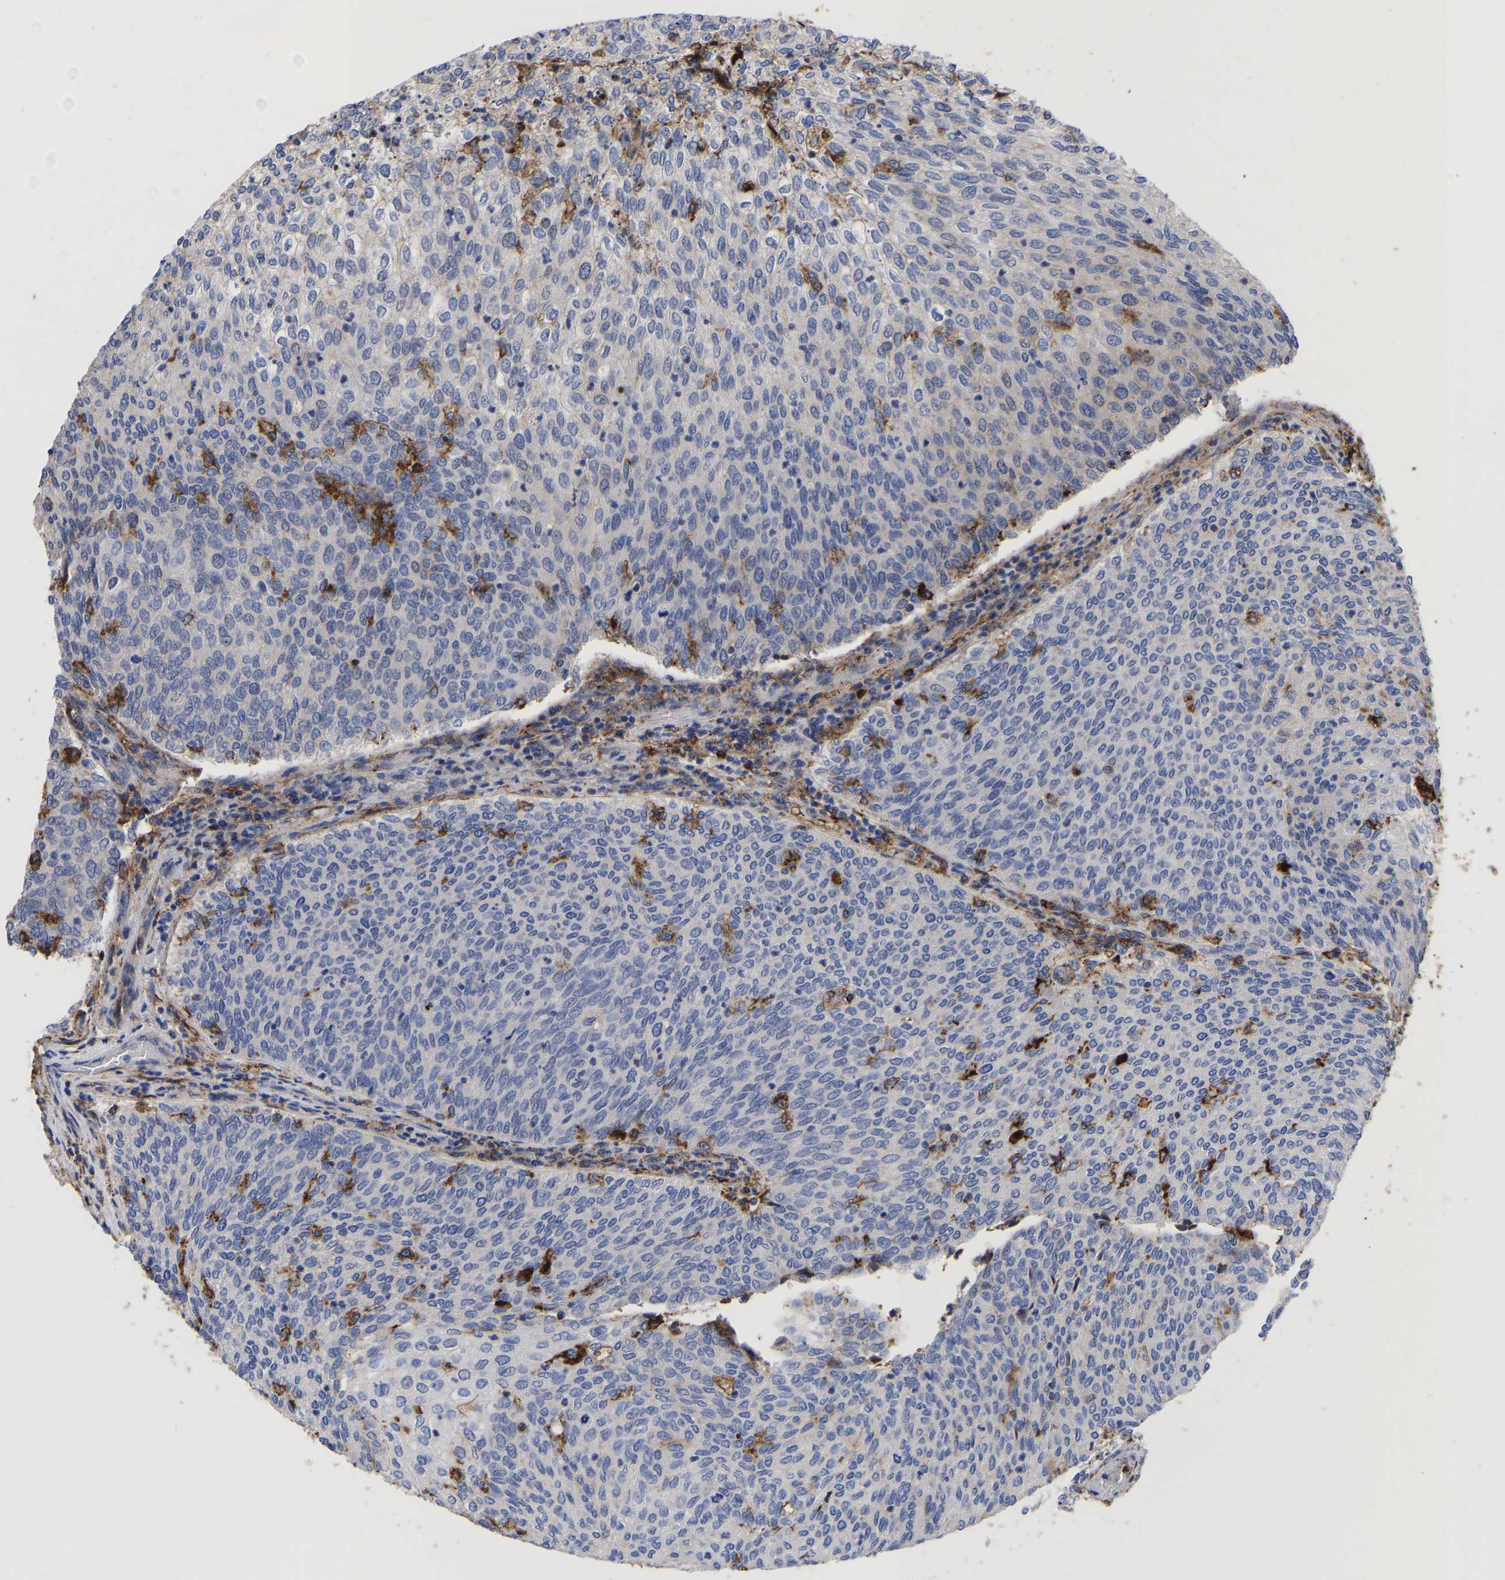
{"staining": {"intensity": "negative", "quantity": "none", "location": "none"}, "tissue": "urothelial cancer", "cell_type": "Tumor cells", "image_type": "cancer", "snomed": [{"axis": "morphology", "description": "Urothelial carcinoma, Low grade"}, {"axis": "topography", "description": "Urinary bladder"}], "caption": "Immunohistochemistry (IHC) micrograph of urothelial cancer stained for a protein (brown), which displays no expression in tumor cells.", "gene": "LIF", "patient": {"sex": "female", "age": 79}}